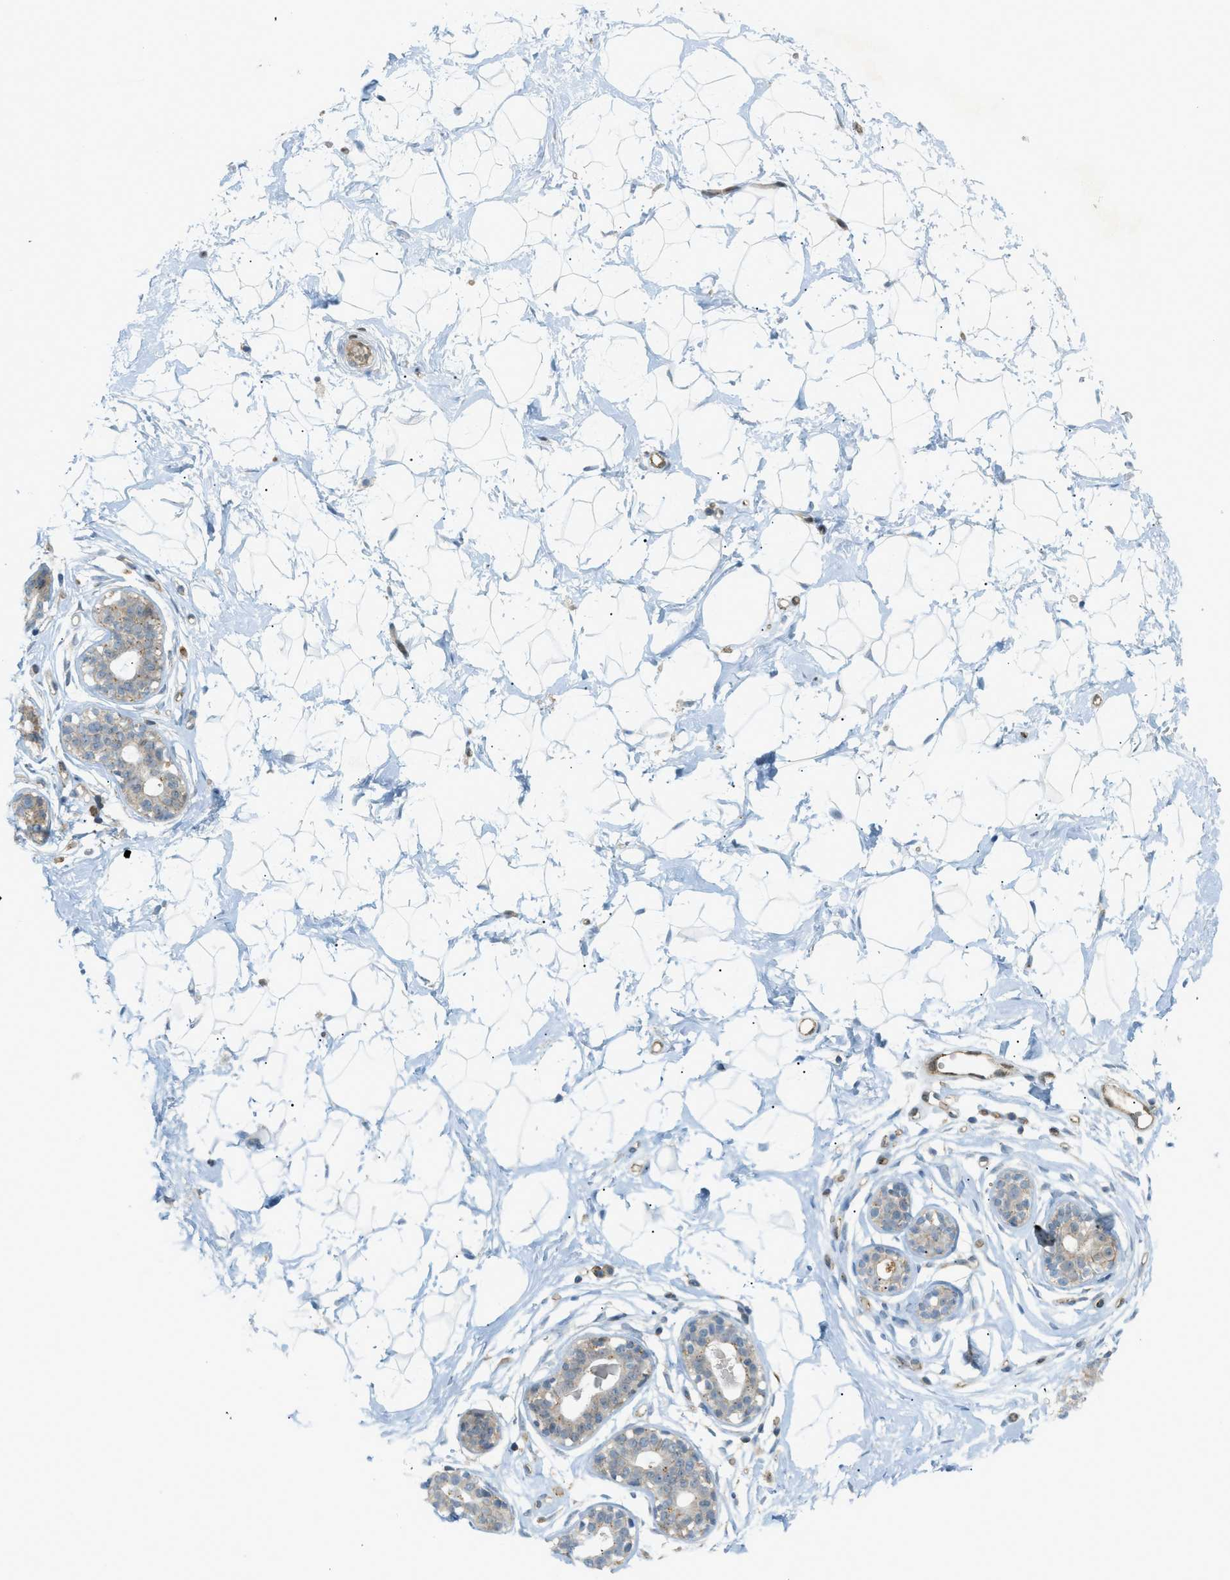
{"staining": {"intensity": "negative", "quantity": "none", "location": "none"}, "tissue": "breast", "cell_type": "Adipocytes", "image_type": "normal", "snomed": [{"axis": "morphology", "description": "Normal tissue, NOS"}, {"axis": "topography", "description": "Breast"}], "caption": "DAB immunohistochemical staining of benign breast reveals no significant expression in adipocytes. (Immunohistochemistry, brightfield microscopy, high magnification).", "gene": "GRK6", "patient": {"sex": "female", "age": 23}}